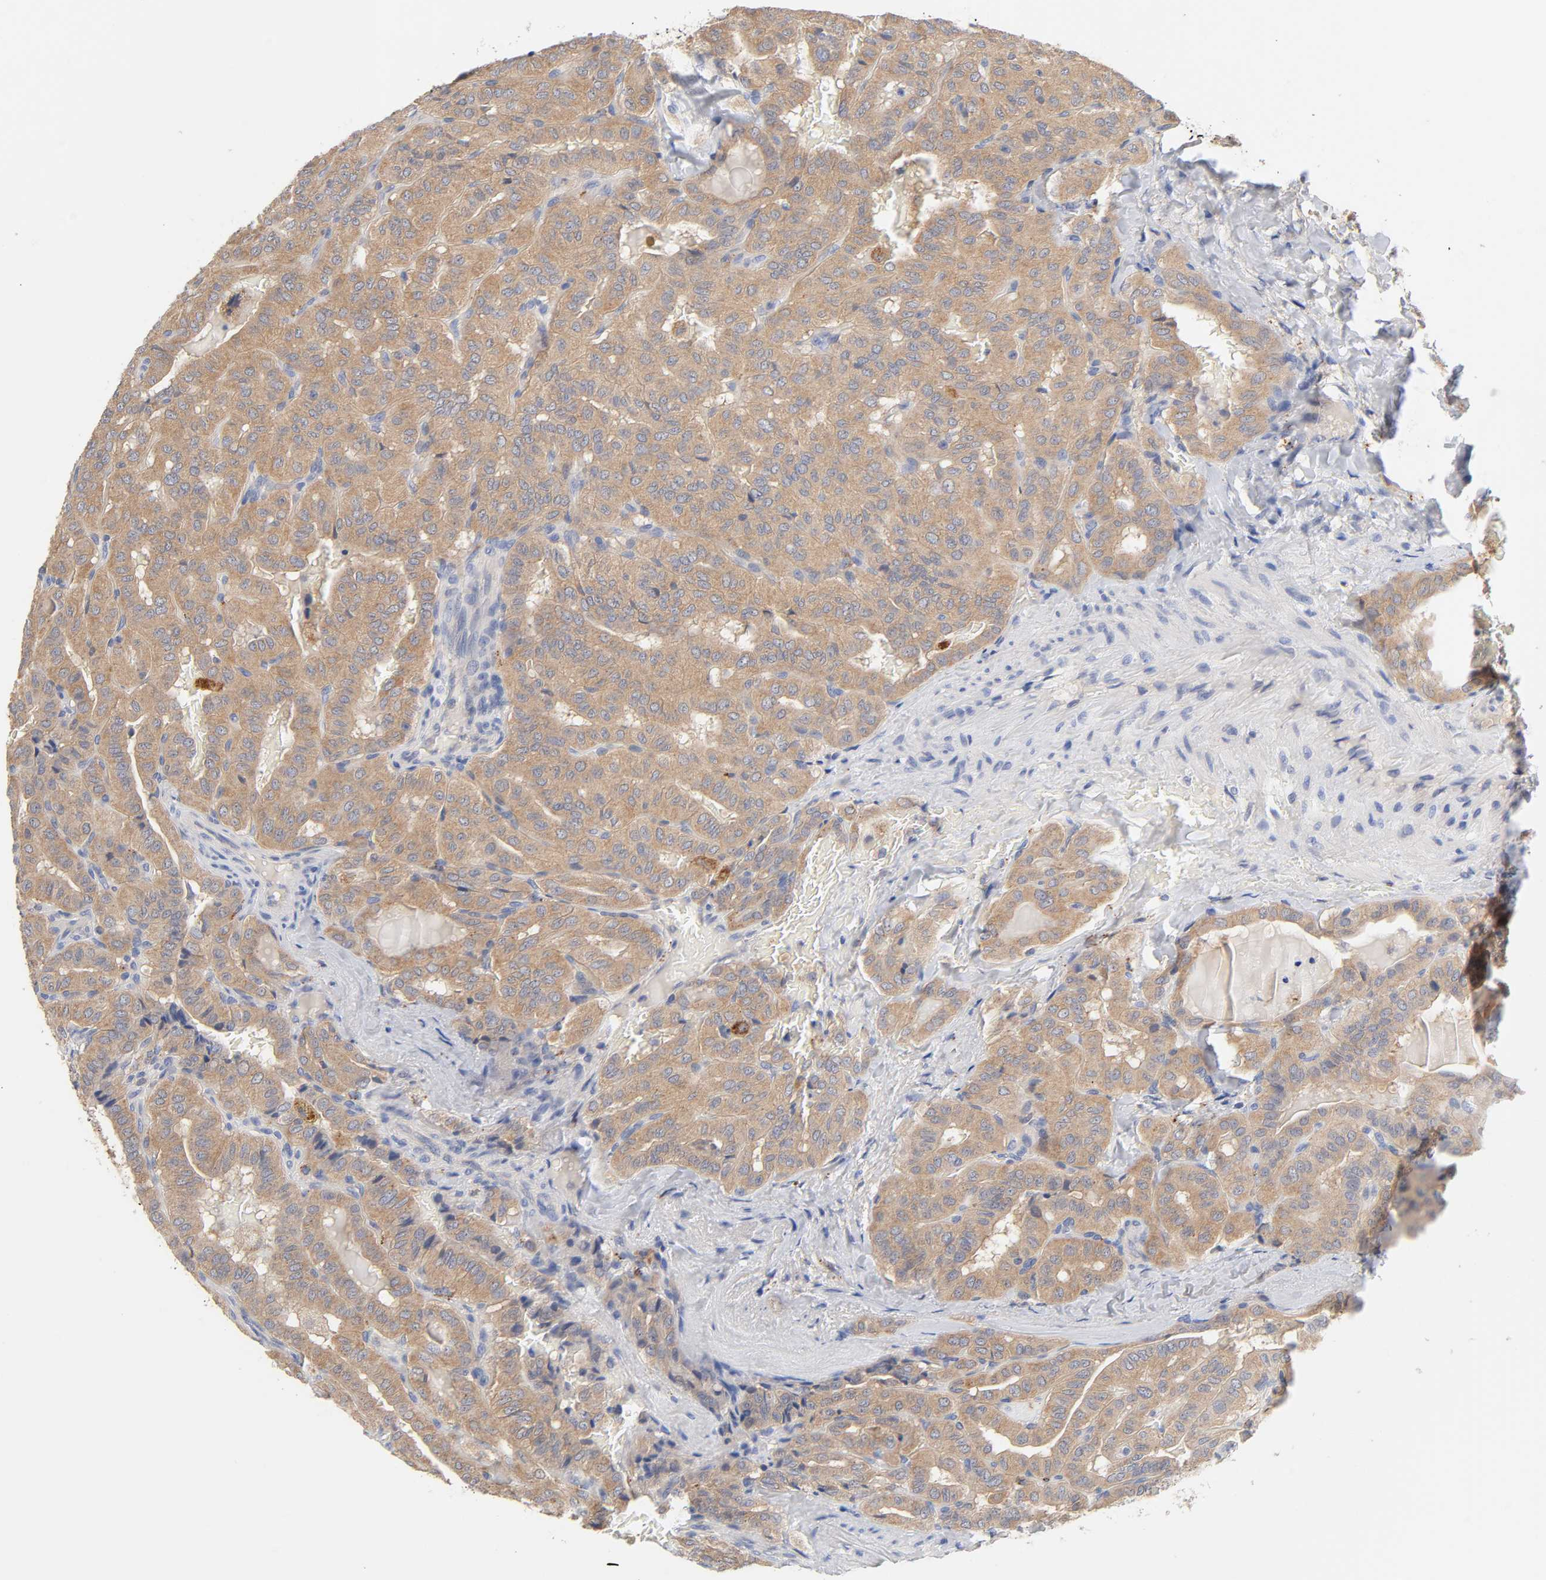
{"staining": {"intensity": "moderate", "quantity": ">75%", "location": "cytoplasmic/membranous"}, "tissue": "thyroid cancer", "cell_type": "Tumor cells", "image_type": "cancer", "snomed": [{"axis": "morphology", "description": "Papillary adenocarcinoma, NOS"}, {"axis": "topography", "description": "Thyroid gland"}], "caption": "Tumor cells display moderate cytoplasmic/membranous staining in approximately >75% of cells in thyroid cancer (papillary adenocarcinoma). (IHC, brightfield microscopy, high magnification).", "gene": "C17orf75", "patient": {"sex": "male", "age": 77}}